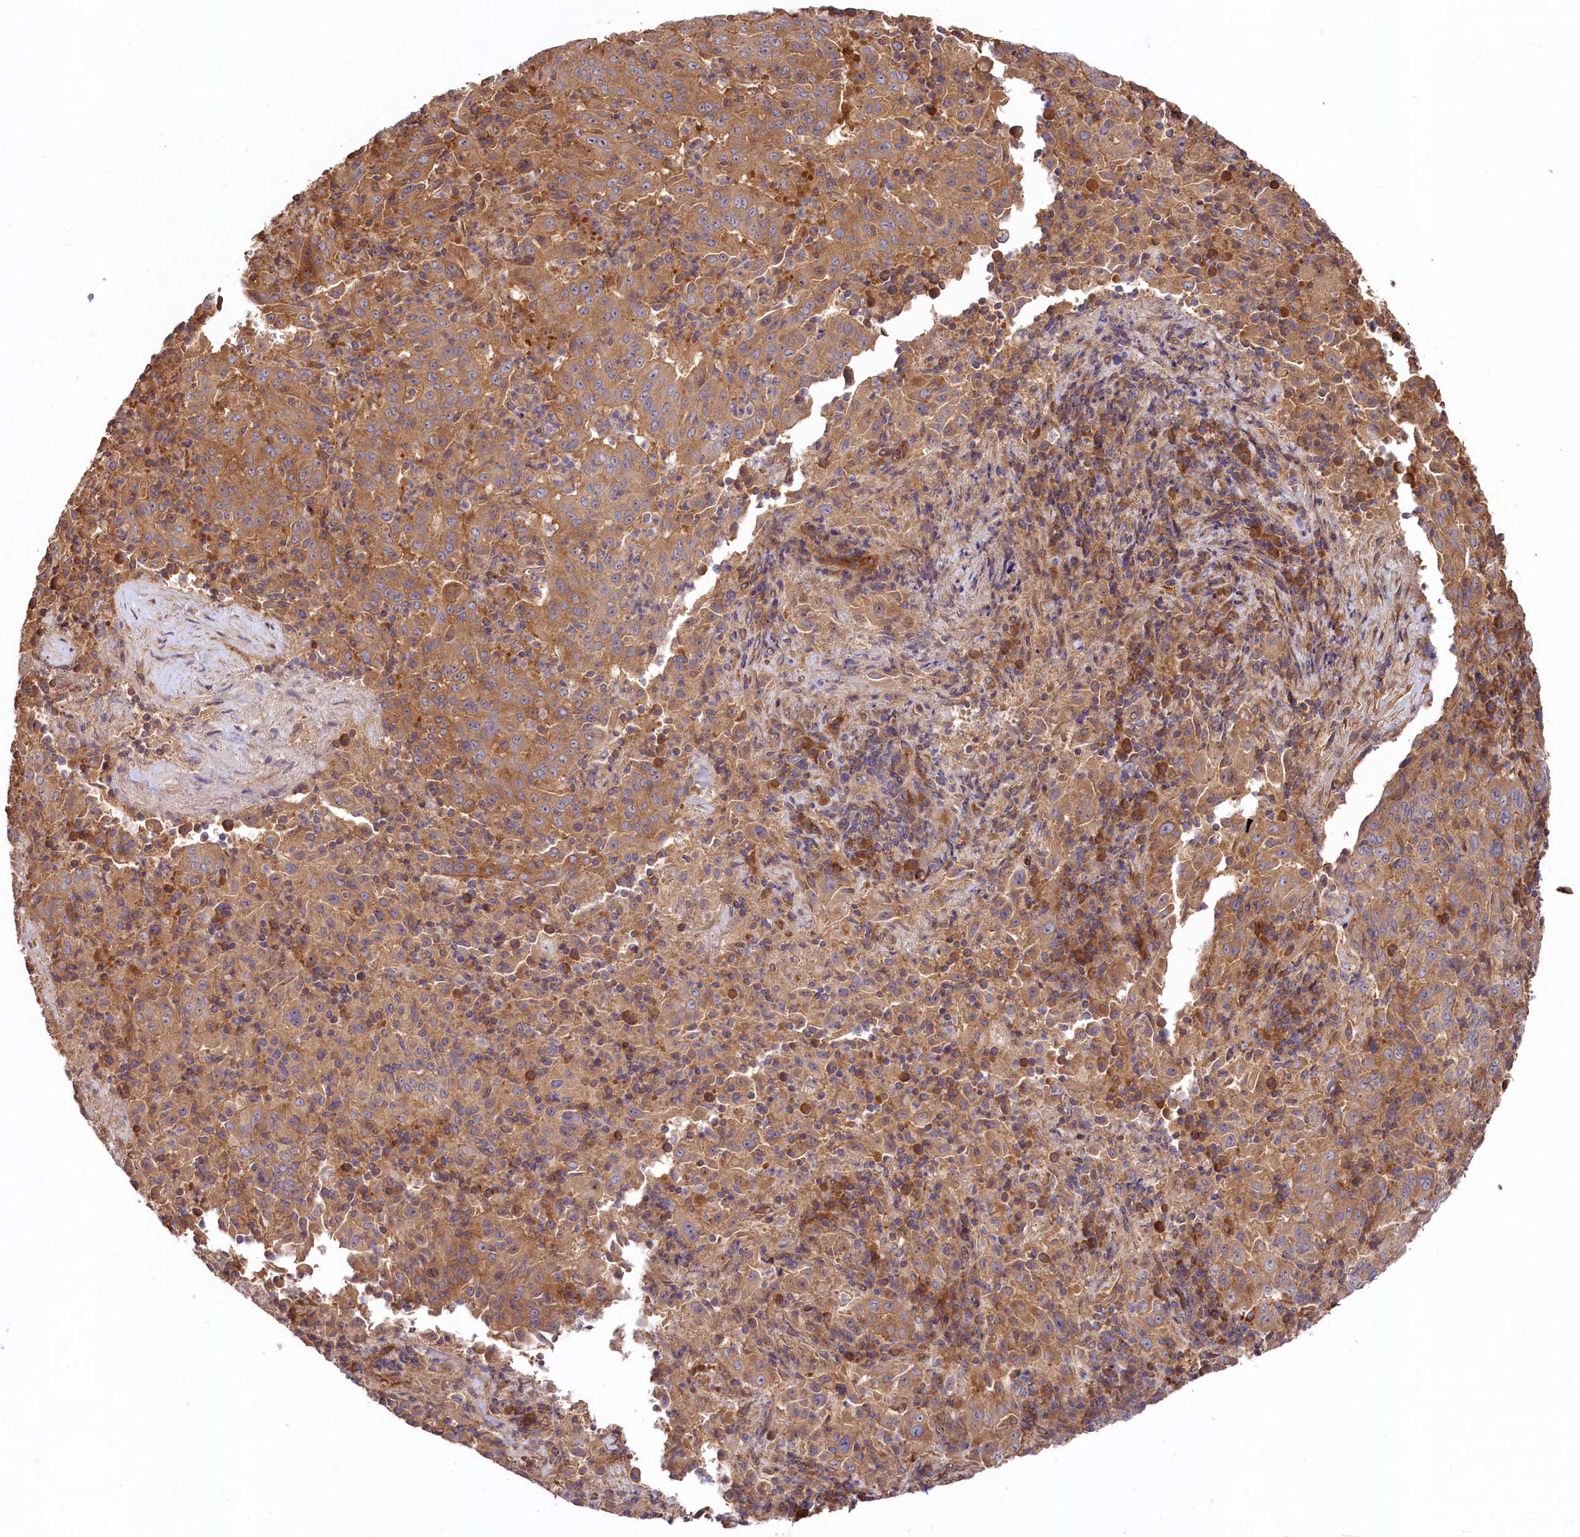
{"staining": {"intensity": "moderate", "quantity": ">75%", "location": "cytoplasmic/membranous"}, "tissue": "pancreatic cancer", "cell_type": "Tumor cells", "image_type": "cancer", "snomed": [{"axis": "morphology", "description": "Adenocarcinoma, NOS"}, {"axis": "topography", "description": "Pancreas"}], "caption": "High-magnification brightfield microscopy of pancreatic adenocarcinoma stained with DAB (brown) and counterstained with hematoxylin (blue). tumor cells exhibit moderate cytoplasmic/membranous staining is present in approximately>75% of cells.", "gene": "KLHDC4", "patient": {"sex": "male", "age": 63}}